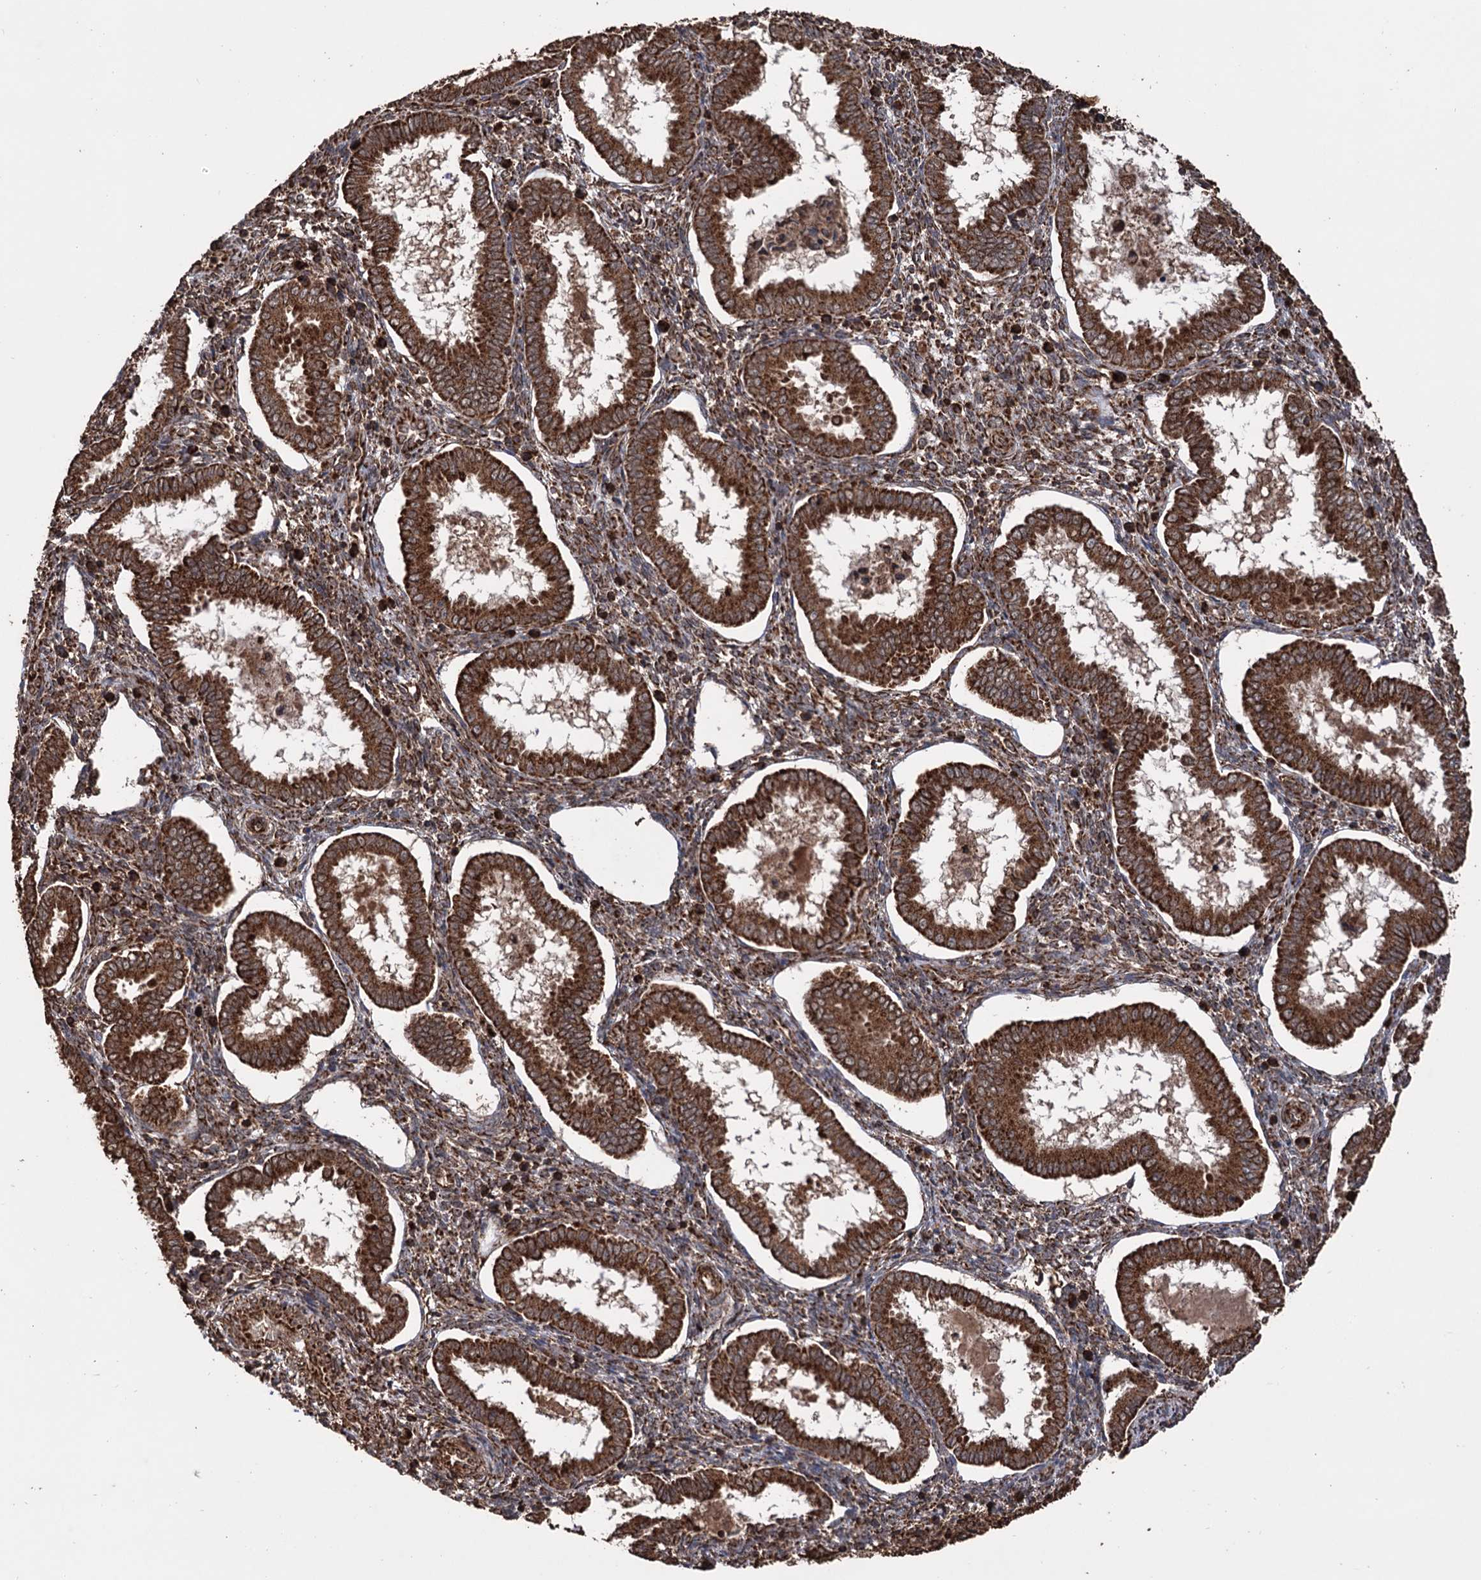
{"staining": {"intensity": "moderate", "quantity": ">75%", "location": "cytoplasmic/membranous"}, "tissue": "endometrium", "cell_type": "Cells in endometrial stroma", "image_type": "normal", "snomed": [{"axis": "morphology", "description": "Normal tissue, NOS"}, {"axis": "topography", "description": "Endometrium"}], "caption": "Human endometrium stained for a protein (brown) demonstrates moderate cytoplasmic/membranous positive expression in approximately >75% of cells in endometrial stroma.", "gene": "IPO4", "patient": {"sex": "female", "age": 24}}